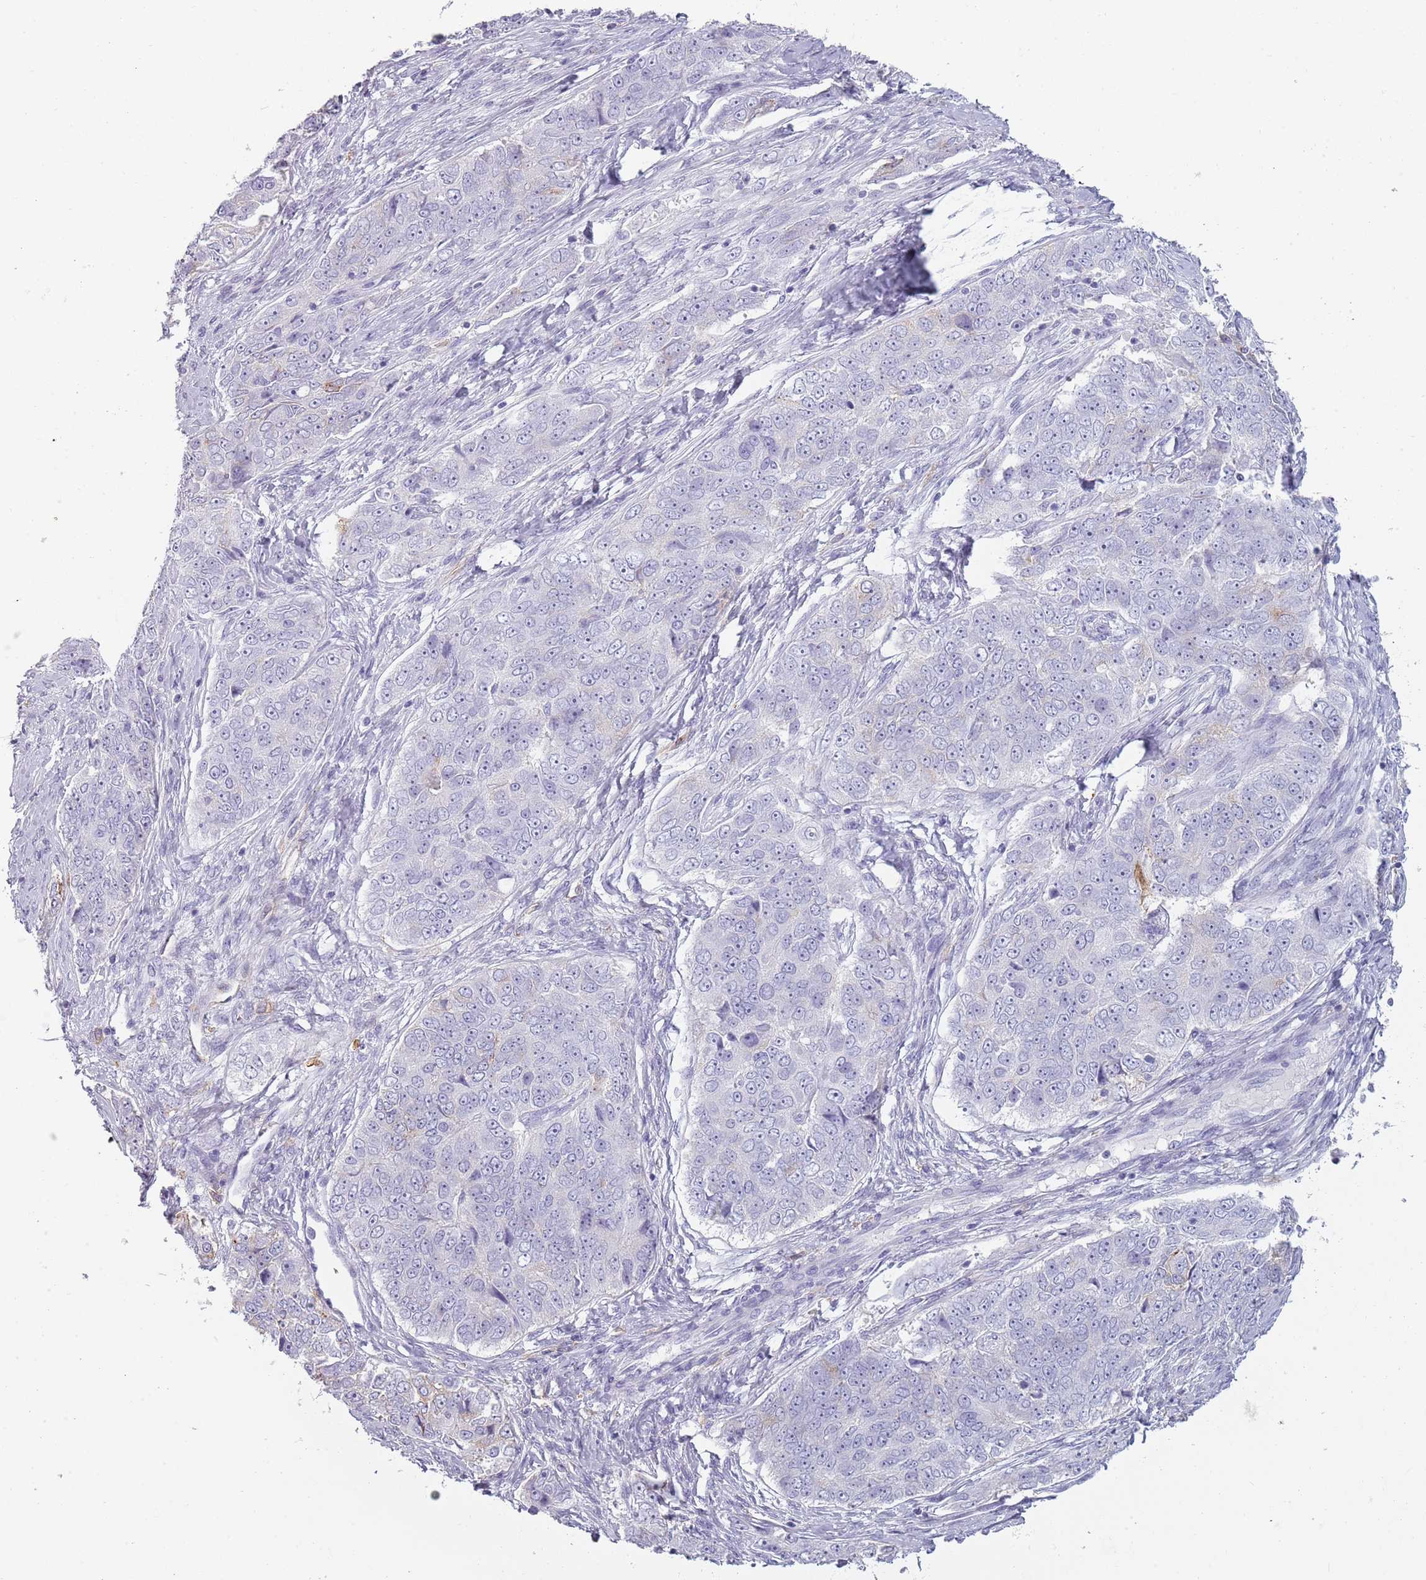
{"staining": {"intensity": "negative", "quantity": "none", "location": "none"}, "tissue": "ovarian cancer", "cell_type": "Tumor cells", "image_type": "cancer", "snomed": [{"axis": "morphology", "description": "Carcinoma, endometroid"}, {"axis": "topography", "description": "Ovary"}], "caption": "Human ovarian endometroid carcinoma stained for a protein using IHC reveals no staining in tumor cells.", "gene": "COLEC12", "patient": {"sex": "female", "age": 51}}